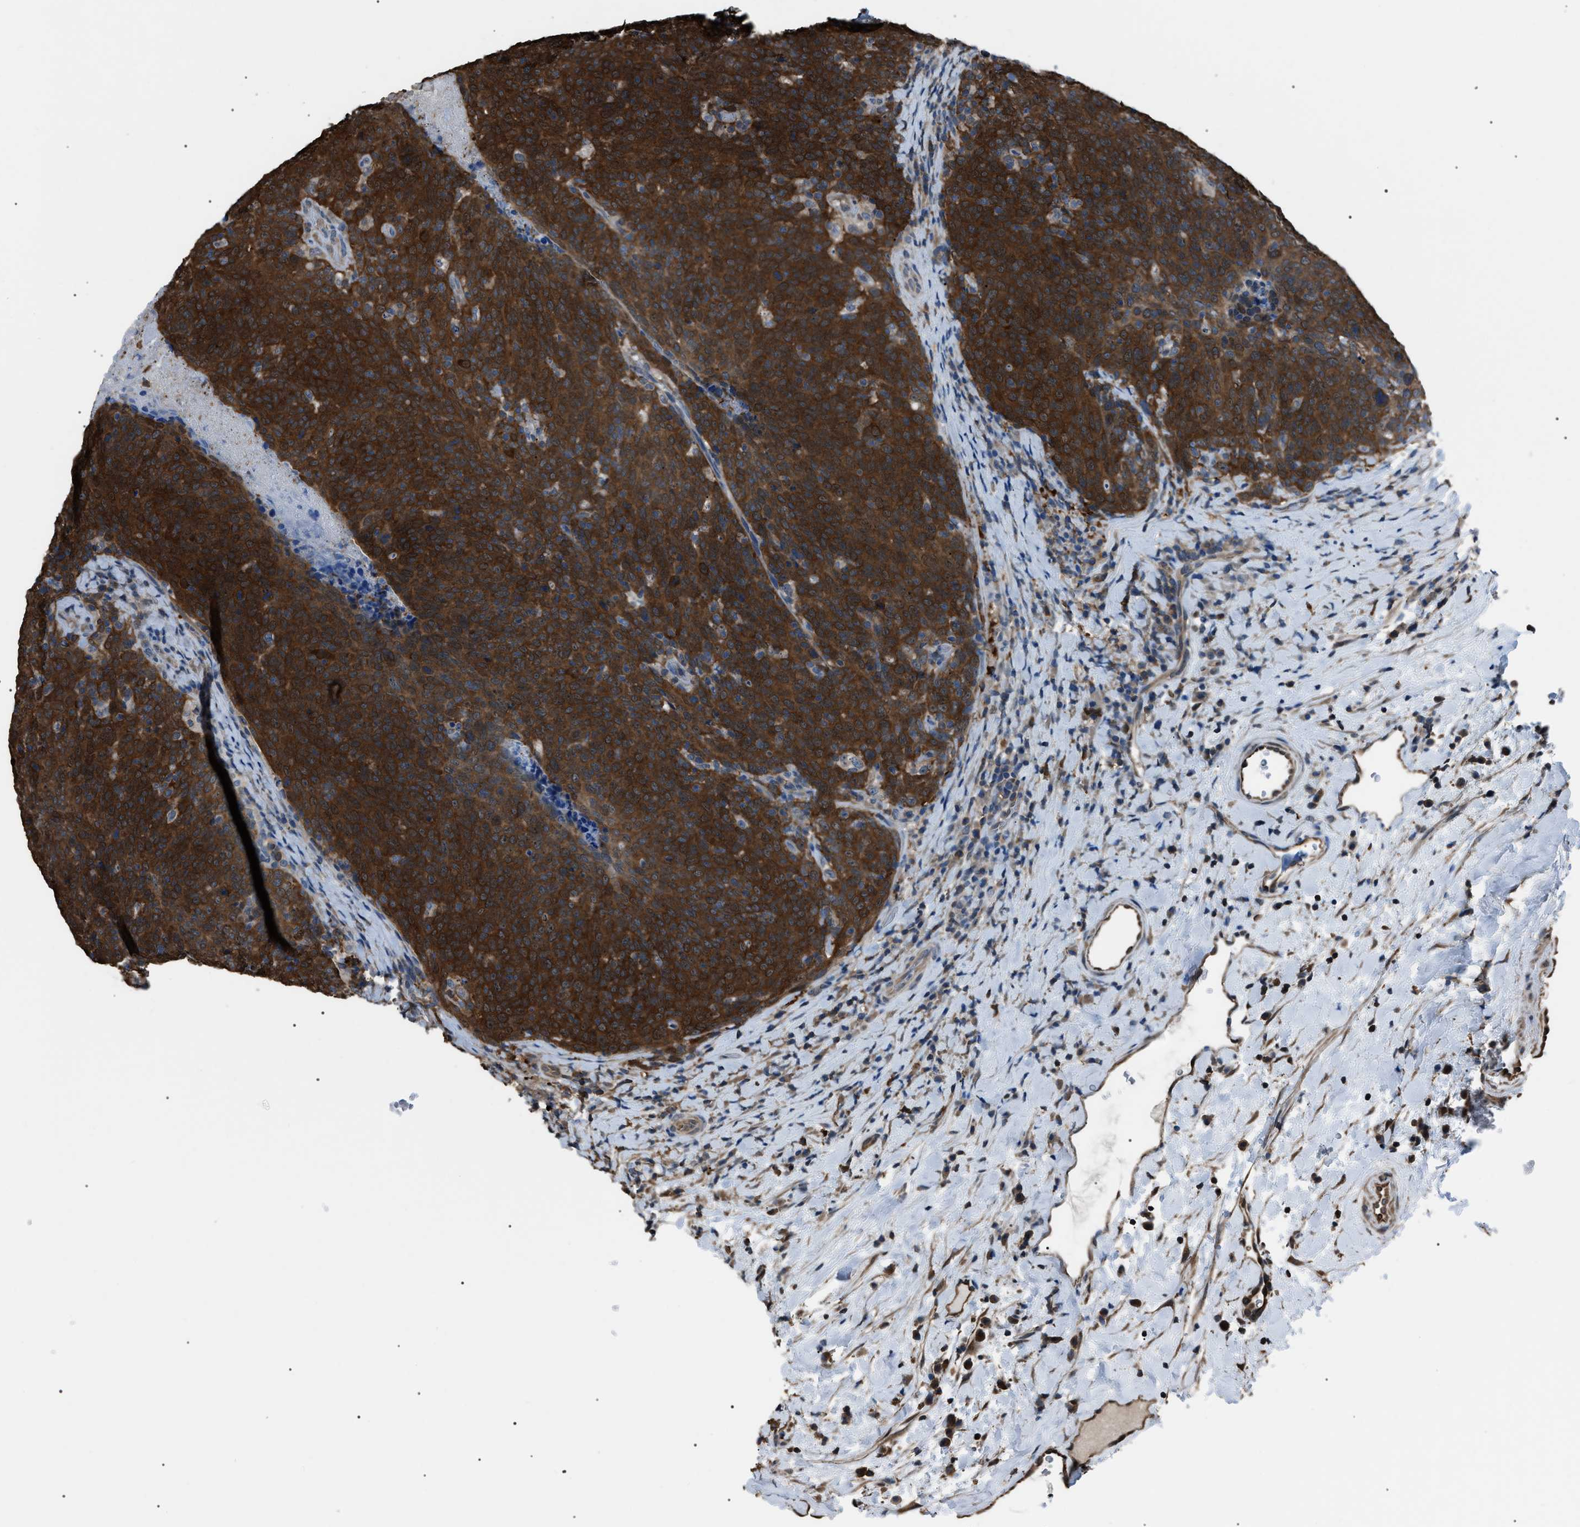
{"staining": {"intensity": "strong", "quantity": ">75%", "location": "cytoplasmic/membranous"}, "tissue": "head and neck cancer", "cell_type": "Tumor cells", "image_type": "cancer", "snomed": [{"axis": "morphology", "description": "Squamous cell carcinoma, NOS"}, {"axis": "morphology", "description": "Squamous cell carcinoma, metastatic, NOS"}, {"axis": "topography", "description": "Lymph node"}, {"axis": "topography", "description": "Head-Neck"}], "caption": "Tumor cells demonstrate high levels of strong cytoplasmic/membranous expression in approximately >75% of cells in head and neck metastatic squamous cell carcinoma. (brown staining indicates protein expression, while blue staining denotes nuclei).", "gene": "PDCD5", "patient": {"sex": "male", "age": 62}}